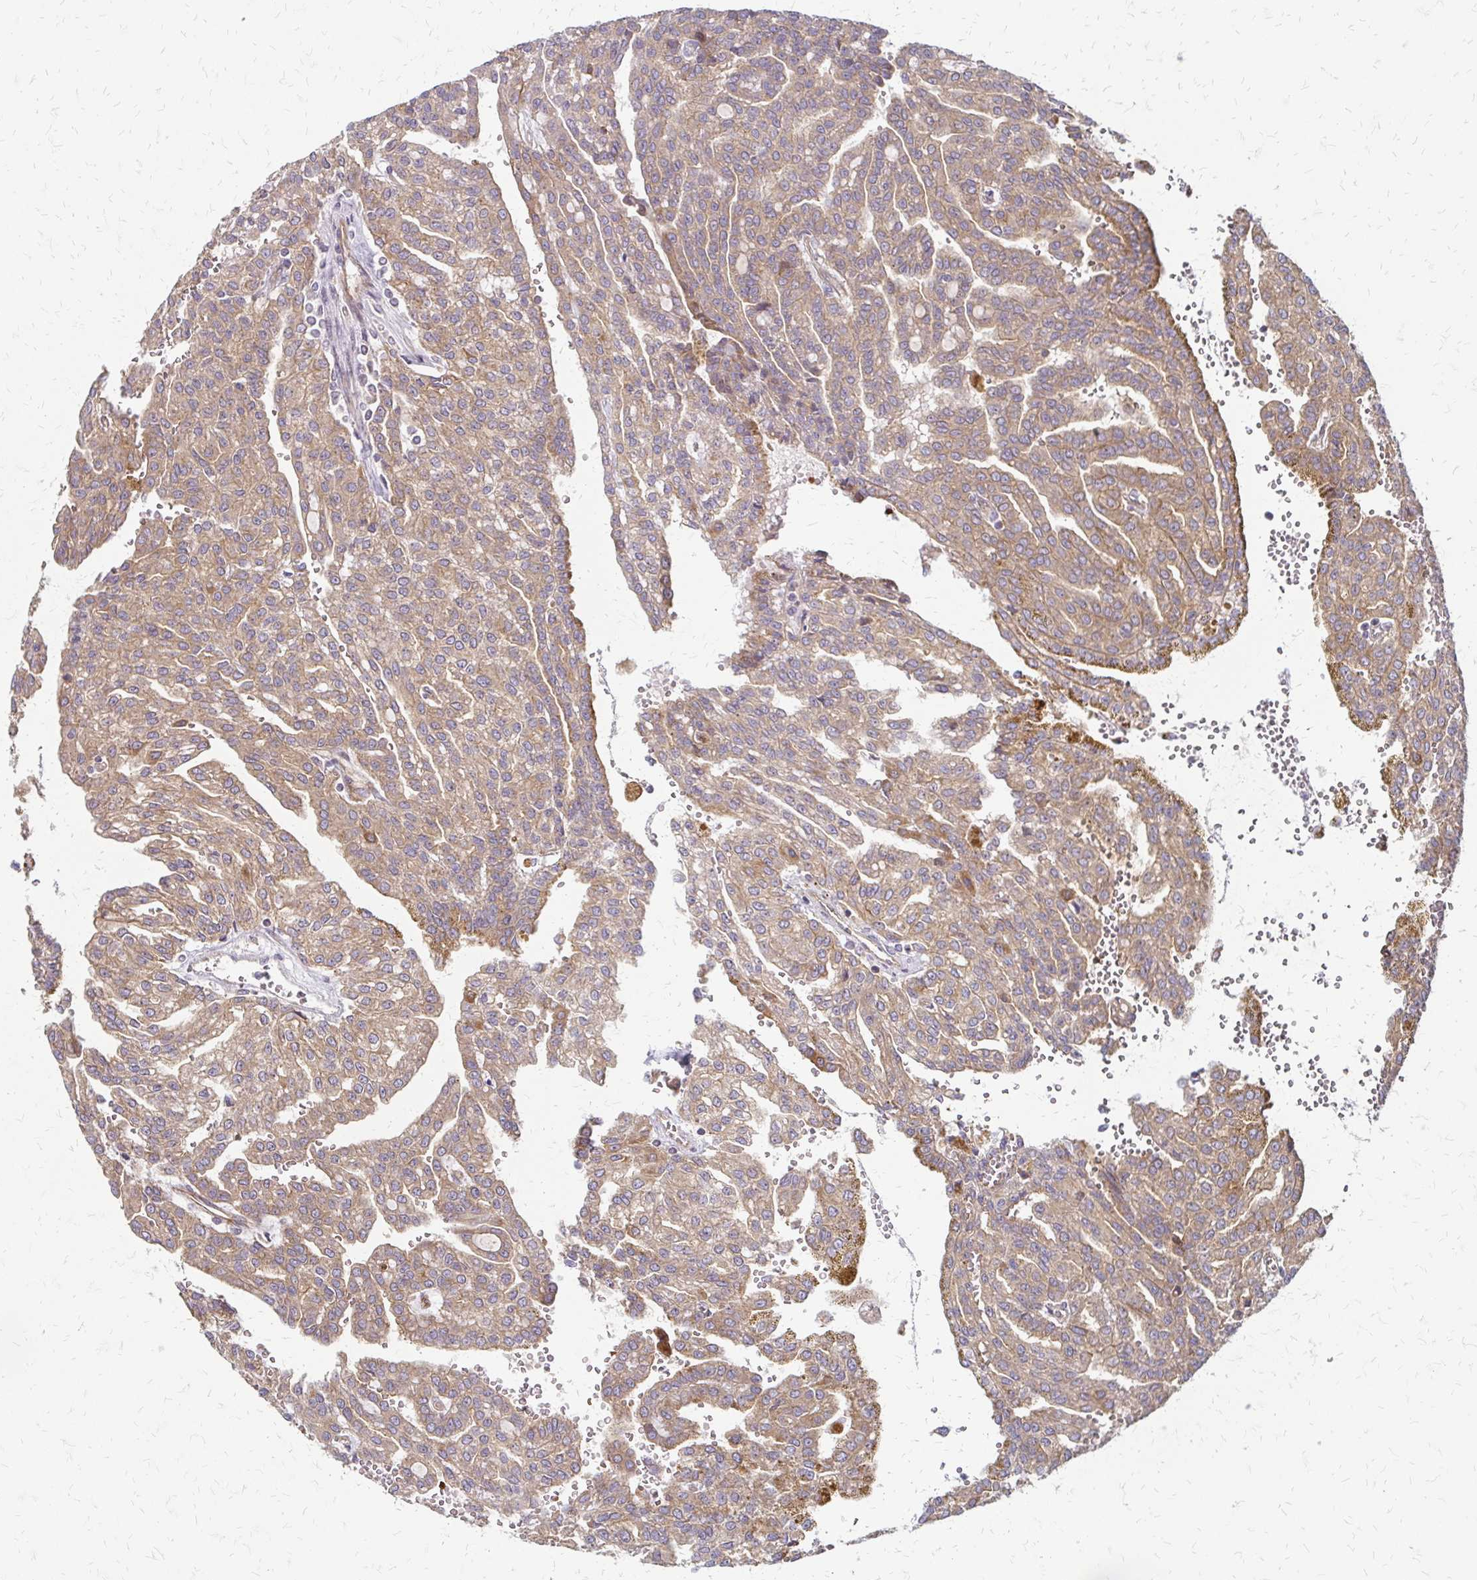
{"staining": {"intensity": "moderate", "quantity": ">75%", "location": "cytoplasmic/membranous"}, "tissue": "renal cancer", "cell_type": "Tumor cells", "image_type": "cancer", "snomed": [{"axis": "morphology", "description": "Adenocarcinoma, NOS"}, {"axis": "topography", "description": "Kidney"}], "caption": "Protein staining shows moderate cytoplasmic/membranous positivity in approximately >75% of tumor cells in renal cancer.", "gene": "ZNF383", "patient": {"sex": "male", "age": 63}}